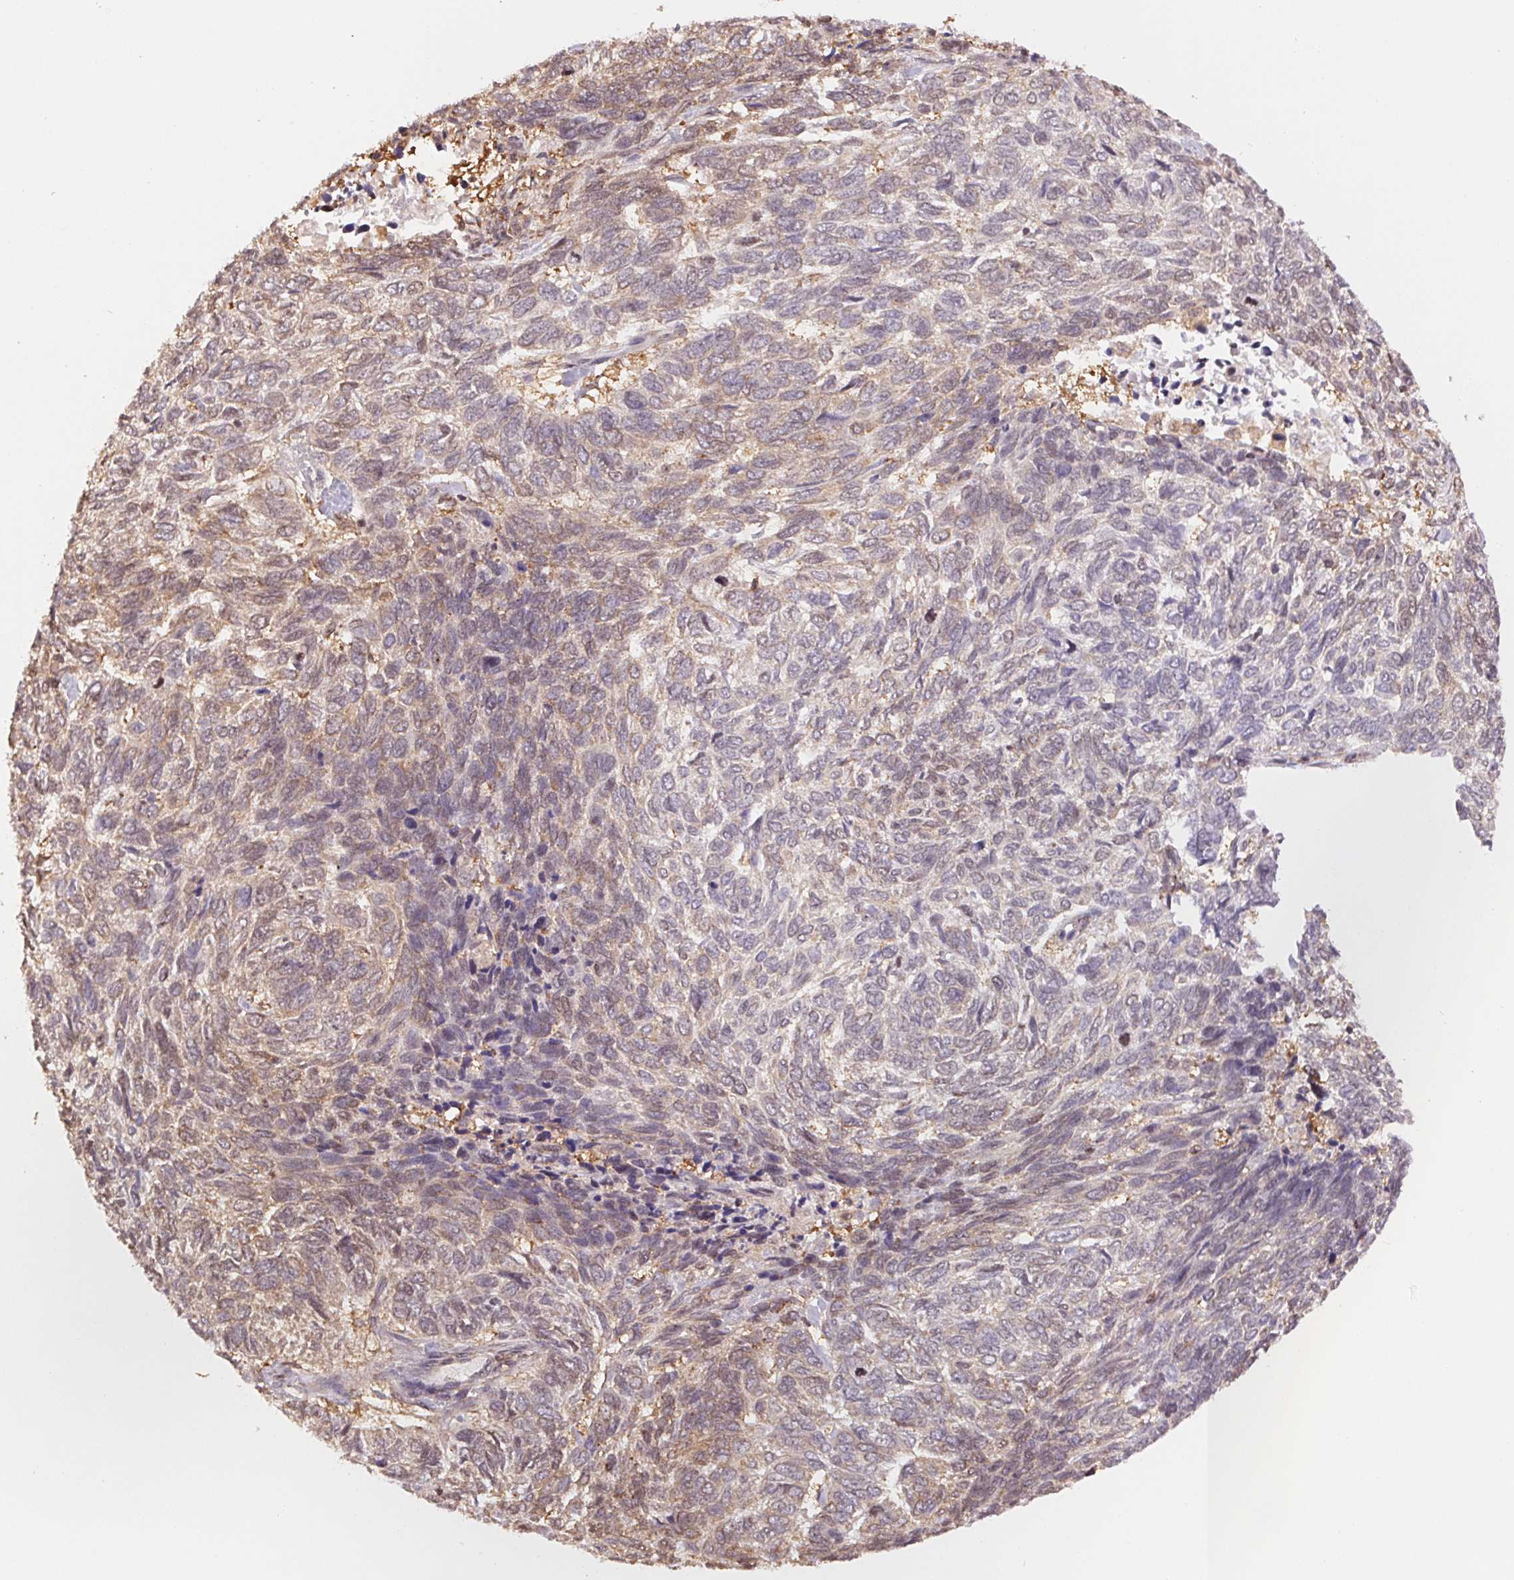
{"staining": {"intensity": "weak", "quantity": "<25%", "location": "cytoplasmic/membranous,nuclear"}, "tissue": "skin cancer", "cell_type": "Tumor cells", "image_type": "cancer", "snomed": [{"axis": "morphology", "description": "Basal cell carcinoma"}, {"axis": "topography", "description": "Skin"}], "caption": "This is a image of immunohistochemistry staining of basal cell carcinoma (skin), which shows no staining in tumor cells.", "gene": "CDC123", "patient": {"sex": "female", "age": 65}}